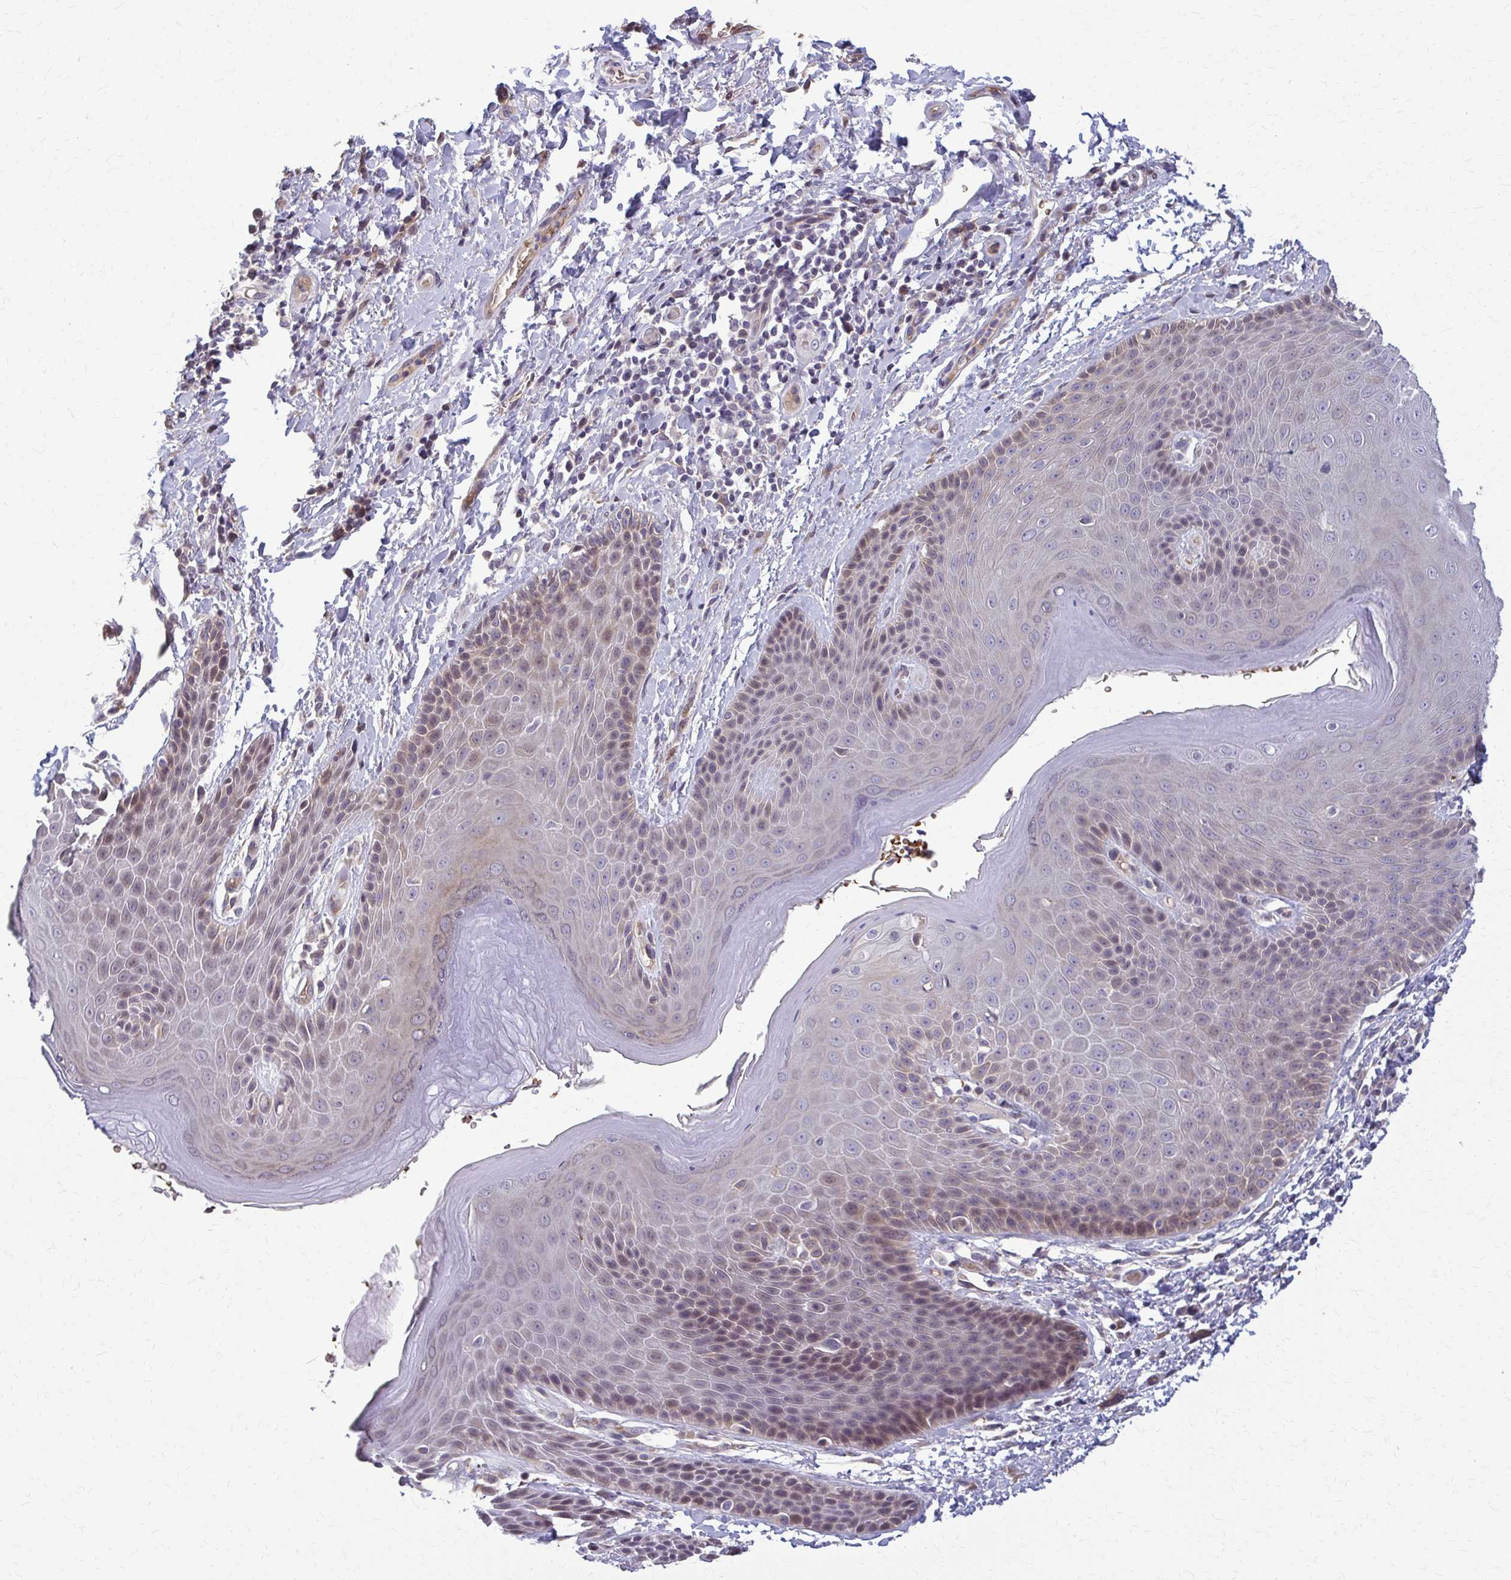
{"staining": {"intensity": "moderate", "quantity": "<25%", "location": "cytoplasmic/membranous,nuclear"}, "tissue": "skin", "cell_type": "Epidermal cells", "image_type": "normal", "snomed": [{"axis": "morphology", "description": "Normal tissue, NOS"}, {"axis": "topography", "description": "Anal"}, {"axis": "topography", "description": "Peripheral nerve tissue"}], "caption": "A micrograph of skin stained for a protein exhibits moderate cytoplasmic/membranous,nuclear brown staining in epidermal cells. Nuclei are stained in blue.", "gene": "ZNF34", "patient": {"sex": "male", "age": 51}}